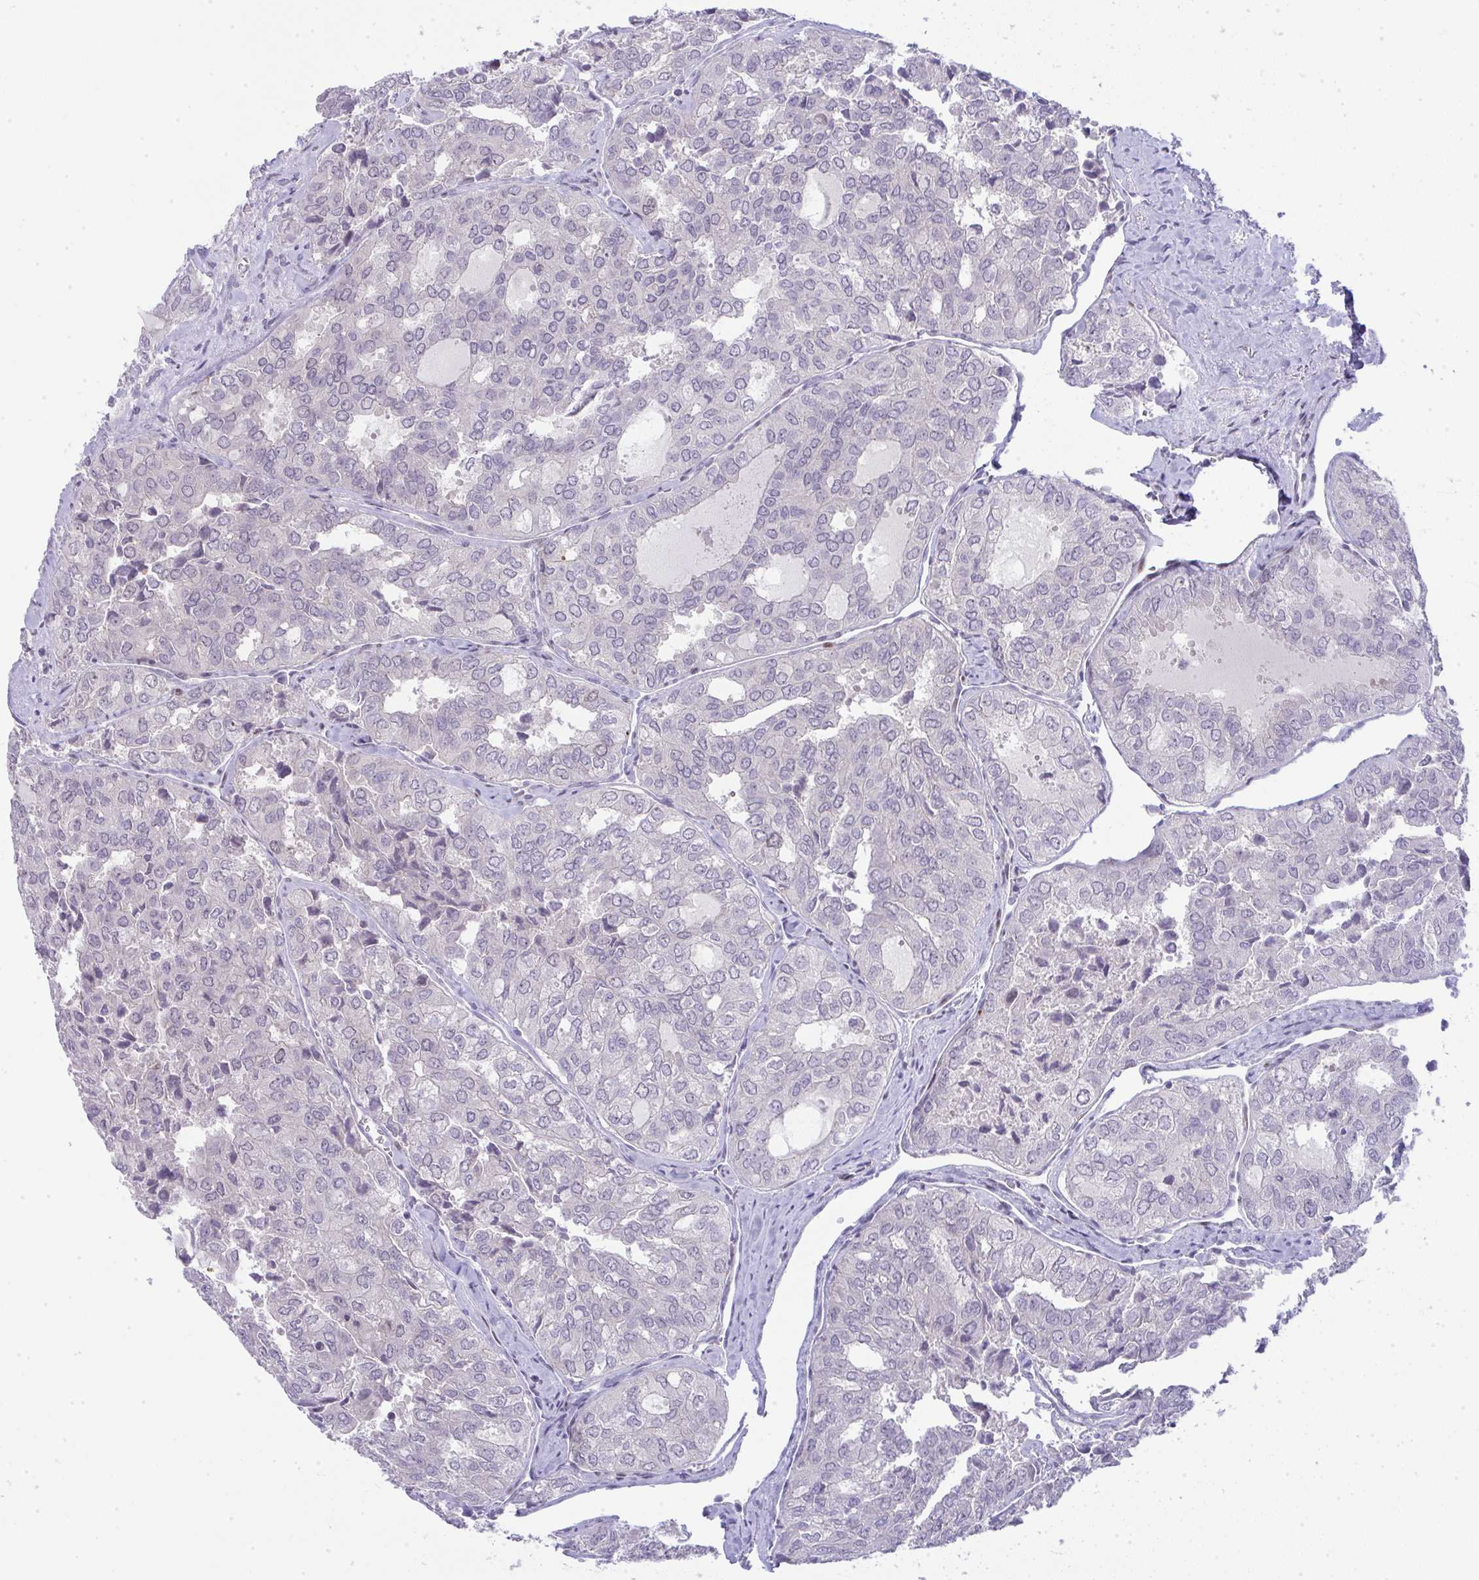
{"staining": {"intensity": "negative", "quantity": "none", "location": "none"}, "tissue": "thyroid cancer", "cell_type": "Tumor cells", "image_type": "cancer", "snomed": [{"axis": "morphology", "description": "Follicular adenoma carcinoma, NOS"}, {"axis": "topography", "description": "Thyroid gland"}], "caption": "Thyroid cancer (follicular adenoma carcinoma) was stained to show a protein in brown. There is no significant expression in tumor cells. Nuclei are stained in blue.", "gene": "GALNT16", "patient": {"sex": "male", "age": 75}}